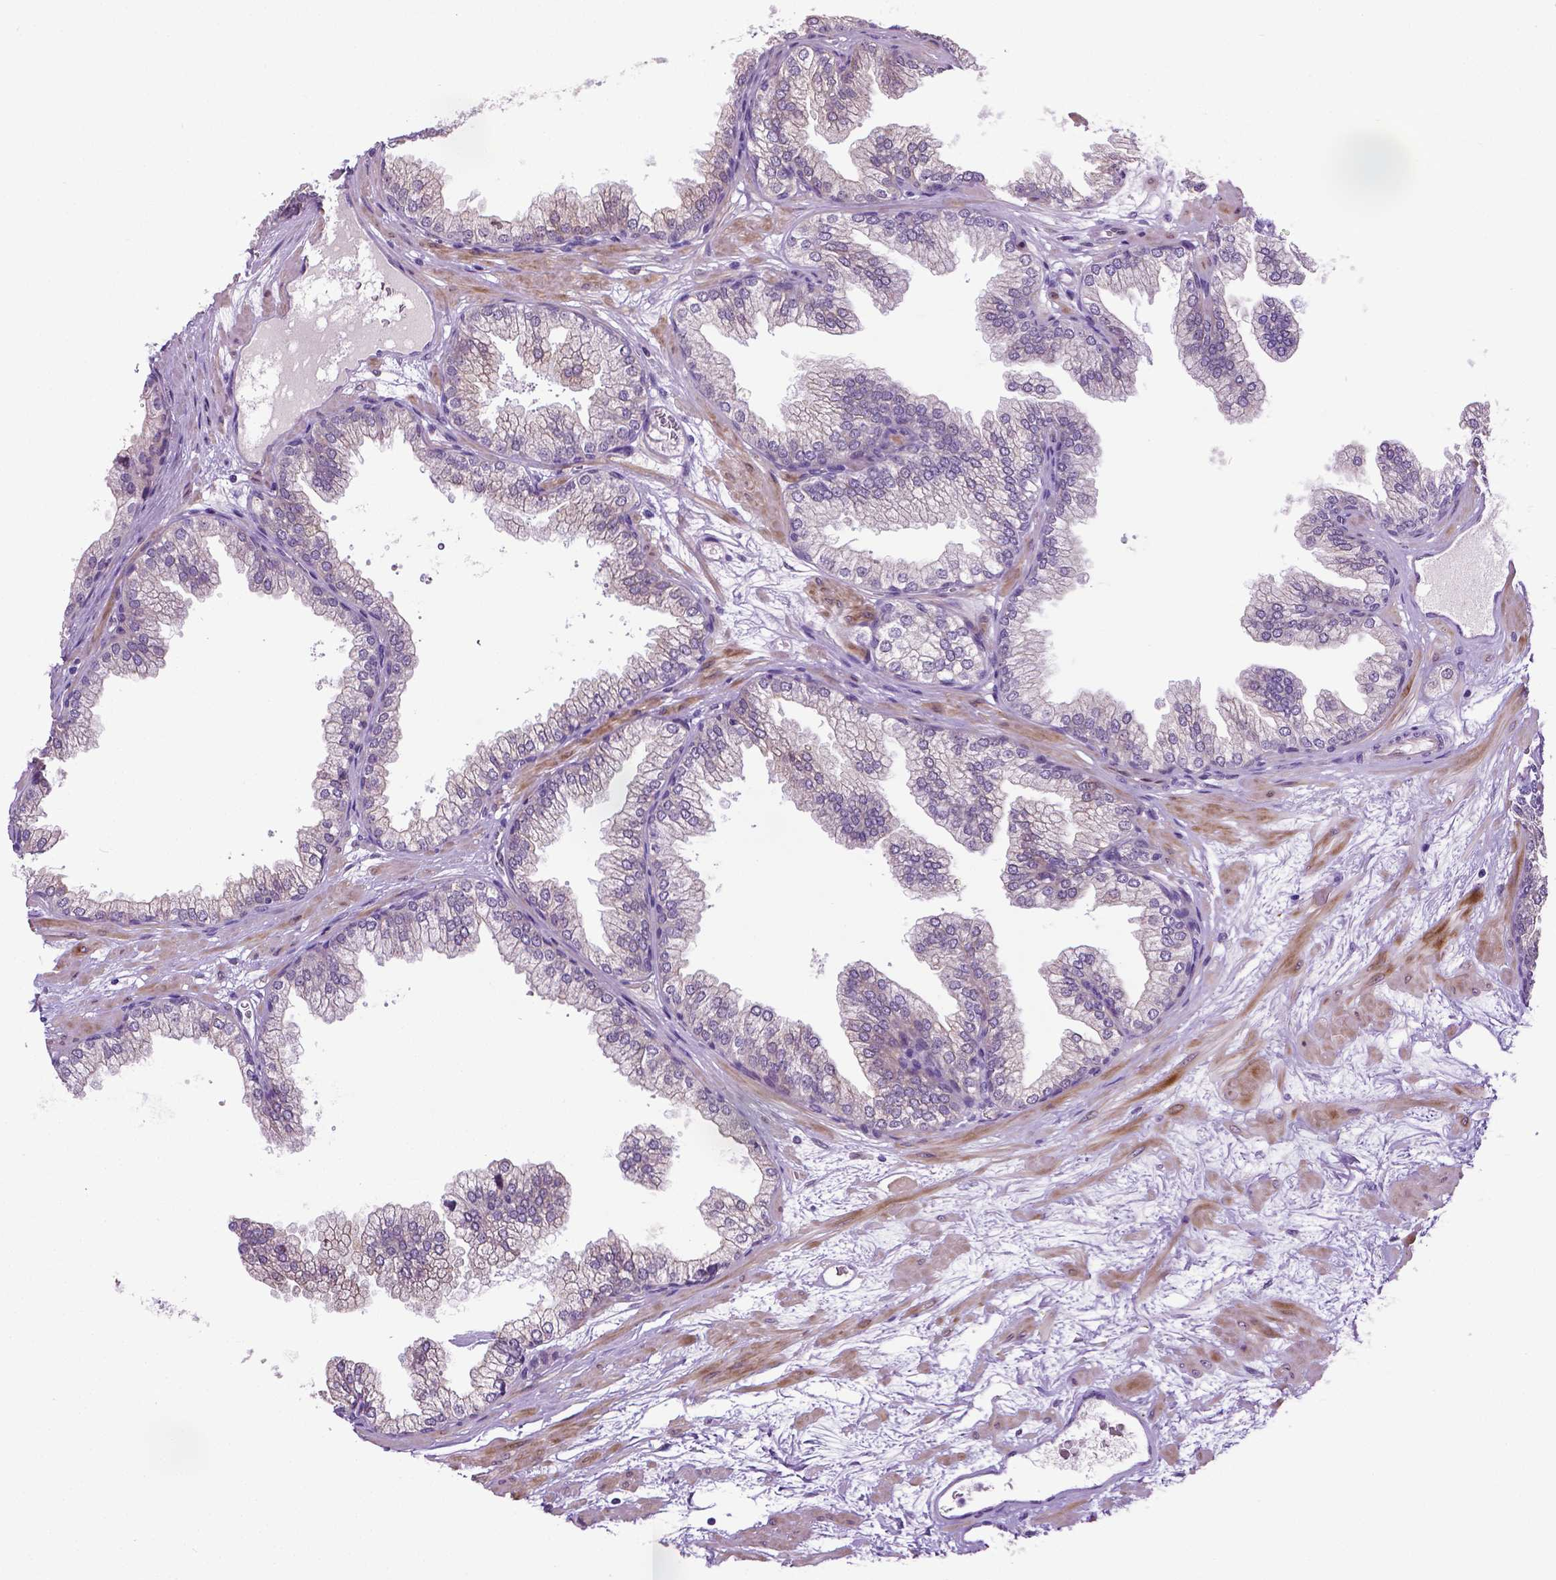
{"staining": {"intensity": "negative", "quantity": "none", "location": "none"}, "tissue": "prostate", "cell_type": "Glandular cells", "image_type": "normal", "snomed": [{"axis": "morphology", "description": "Normal tissue, NOS"}, {"axis": "topography", "description": "Prostate"}], "caption": "IHC histopathology image of normal prostate stained for a protein (brown), which exhibits no staining in glandular cells. (DAB IHC with hematoxylin counter stain).", "gene": "PTGER3", "patient": {"sex": "male", "age": 37}}